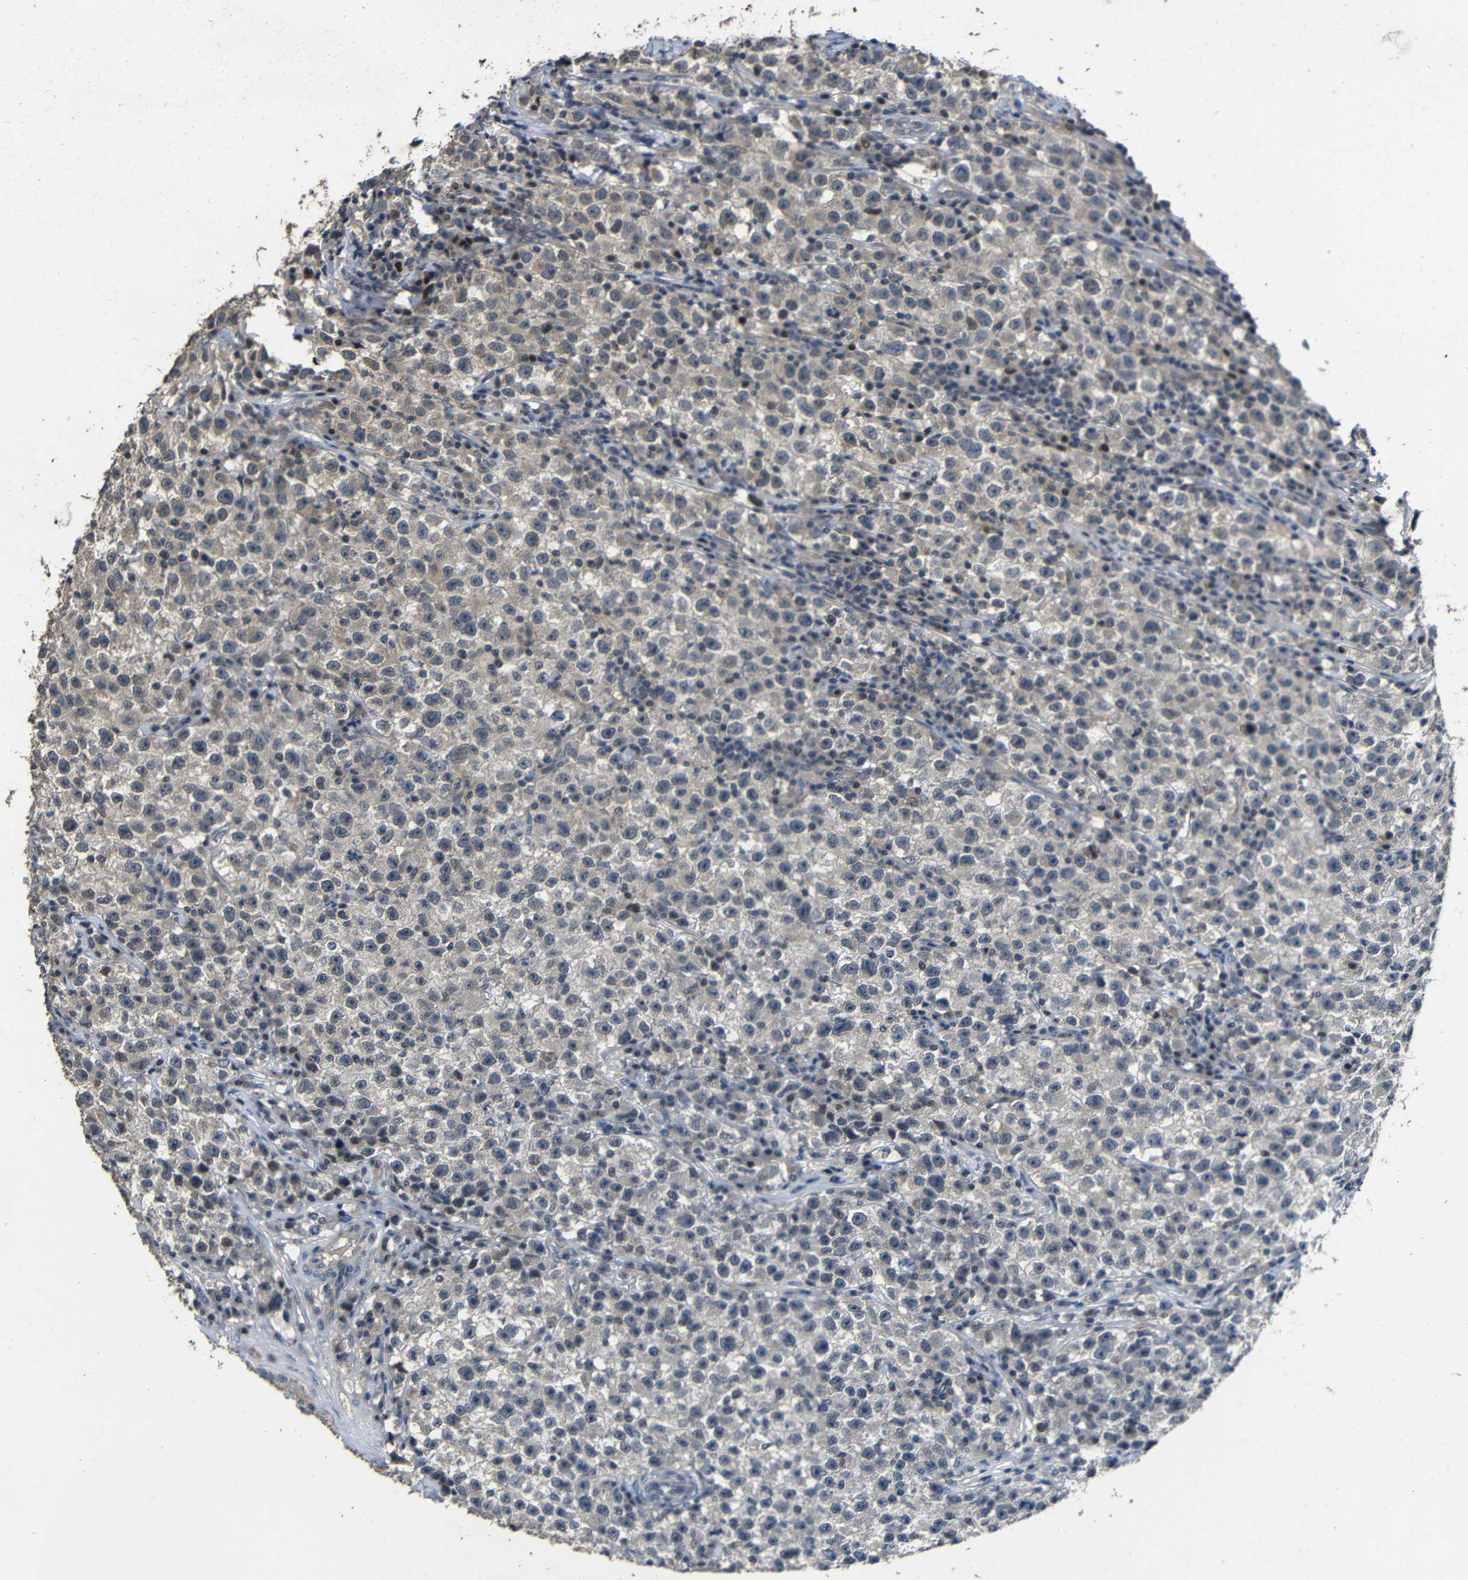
{"staining": {"intensity": "weak", "quantity": "<25%", "location": "cytoplasmic/membranous"}, "tissue": "testis cancer", "cell_type": "Tumor cells", "image_type": "cancer", "snomed": [{"axis": "morphology", "description": "Seminoma, NOS"}, {"axis": "topography", "description": "Testis"}], "caption": "High power microscopy histopathology image of an IHC photomicrograph of seminoma (testis), revealing no significant positivity in tumor cells.", "gene": "C6orf89", "patient": {"sex": "male", "age": 22}}